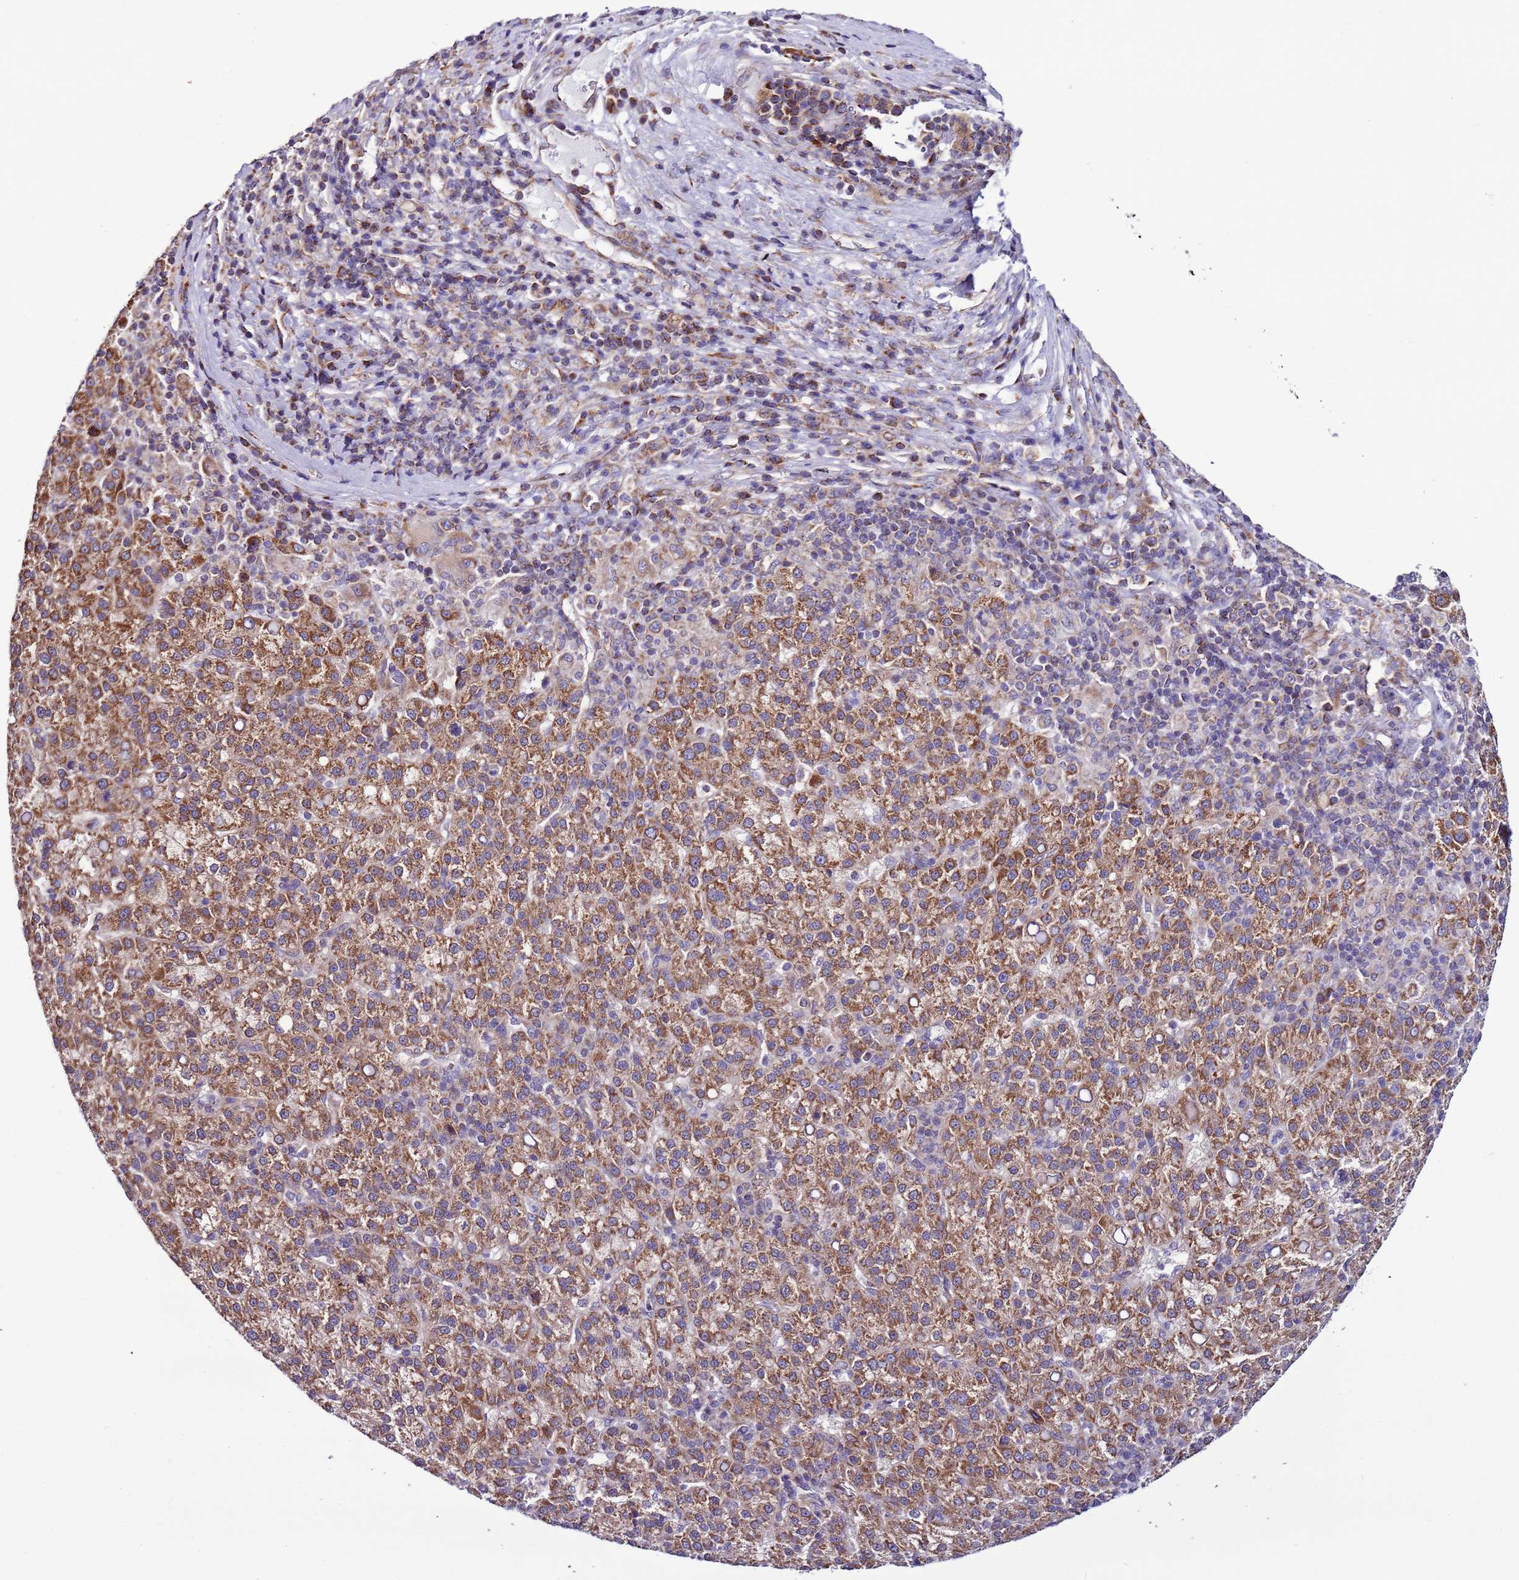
{"staining": {"intensity": "moderate", "quantity": ">75%", "location": "cytoplasmic/membranous"}, "tissue": "liver cancer", "cell_type": "Tumor cells", "image_type": "cancer", "snomed": [{"axis": "morphology", "description": "Carcinoma, Hepatocellular, NOS"}, {"axis": "topography", "description": "Liver"}], "caption": "Tumor cells exhibit moderate cytoplasmic/membranous staining in approximately >75% of cells in liver cancer (hepatocellular carcinoma). (DAB IHC with brightfield microscopy, high magnification).", "gene": "AHI1", "patient": {"sex": "female", "age": 58}}